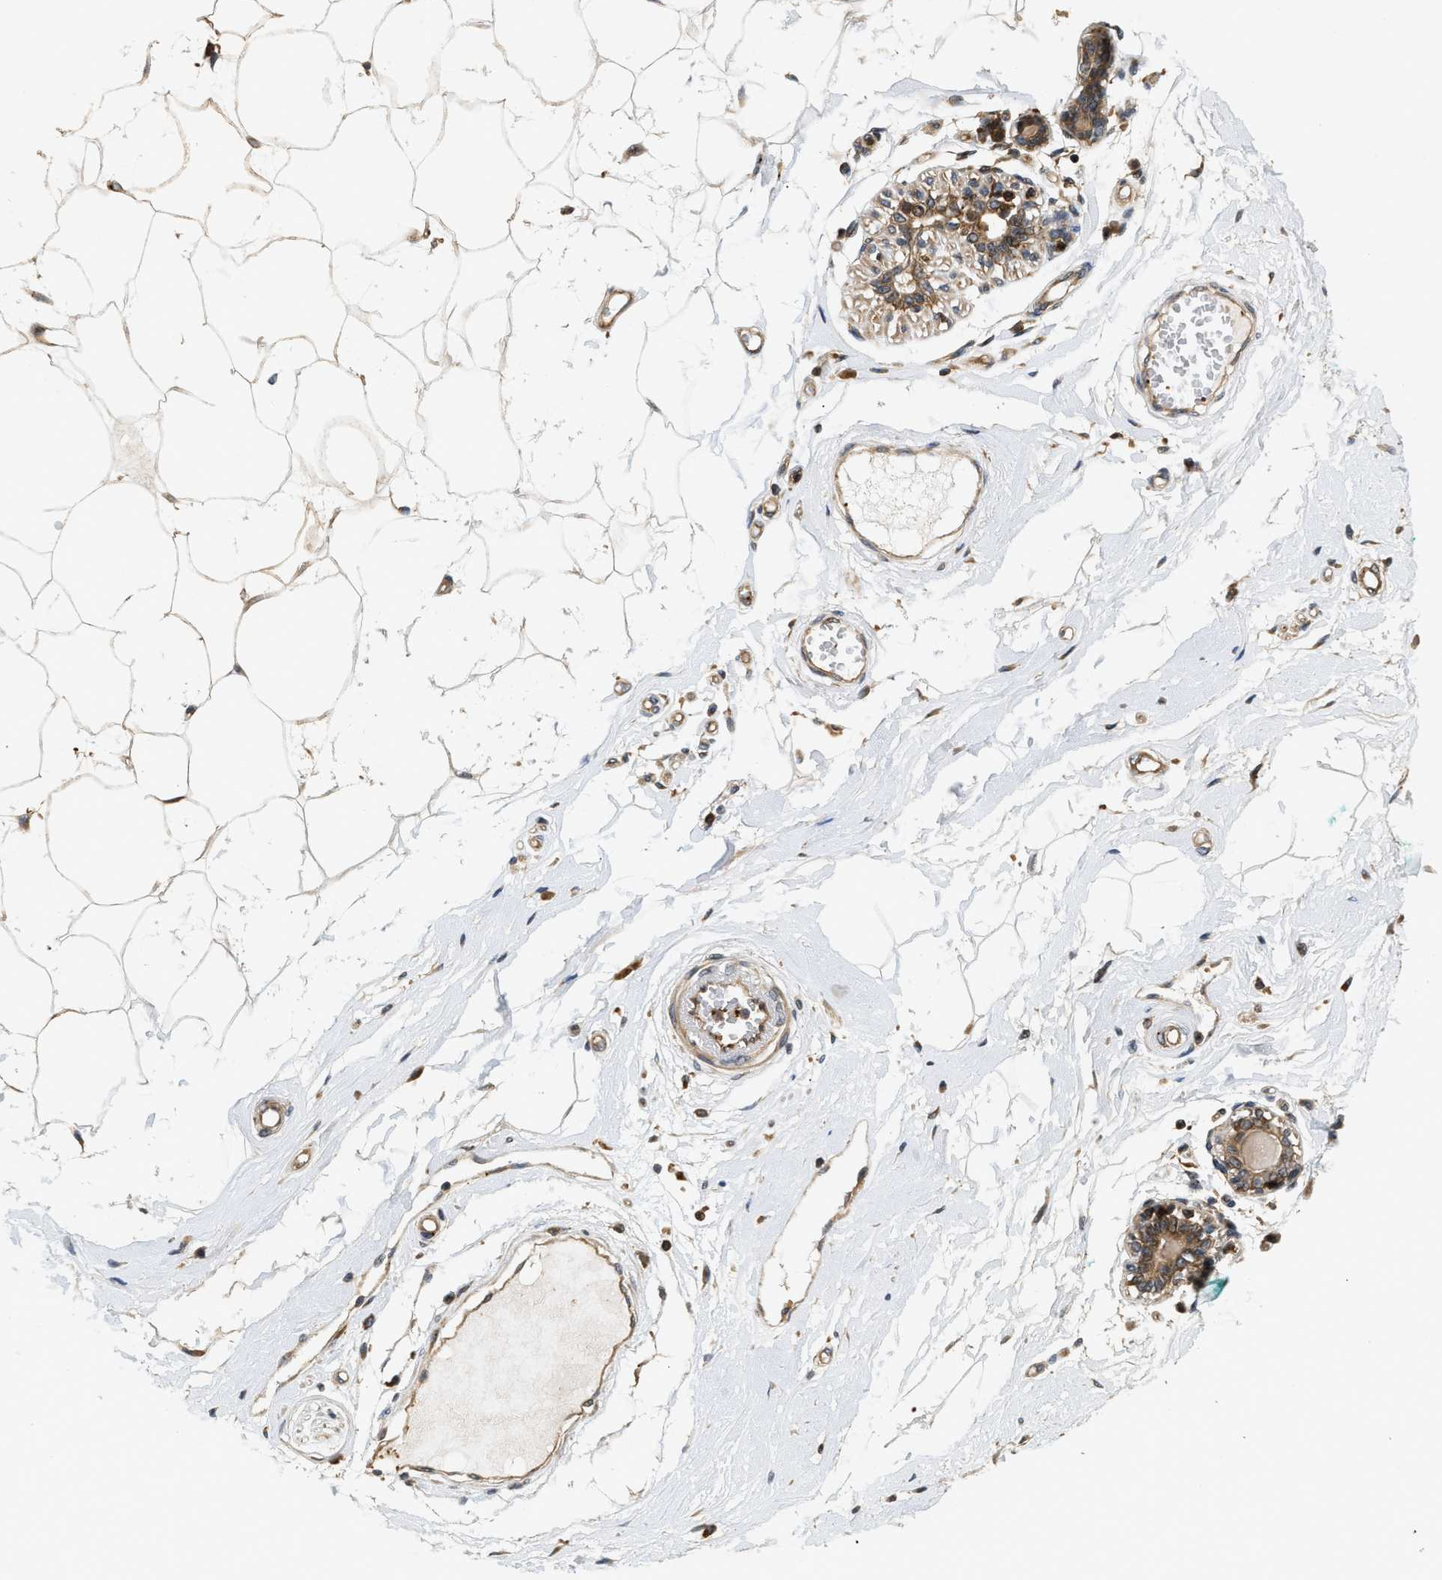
{"staining": {"intensity": "moderate", "quantity": ">75%", "location": "cytoplasmic/membranous"}, "tissue": "breast", "cell_type": "Adipocytes", "image_type": "normal", "snomed": [{"axis": "morphology", "description": "Normal tissue, NOS"}, {"axis": "morphology", "description": "Lobular carcinoma"}, {"axis": "topography", "description": "Breast"}], "caption": "Protein expression by immunohistochemistry demonstrates moderate cytoplasmic/membranous expression in about >75% of adipocytes in normal breast. The staining was performed using DAB (3,3'-diaminobenzidine), with brown indicating positive protein expression. Nuclei are stained blue with hematoxylin.", "gene": "SNX5", "patient": {"sex": "female", "age": 59}}